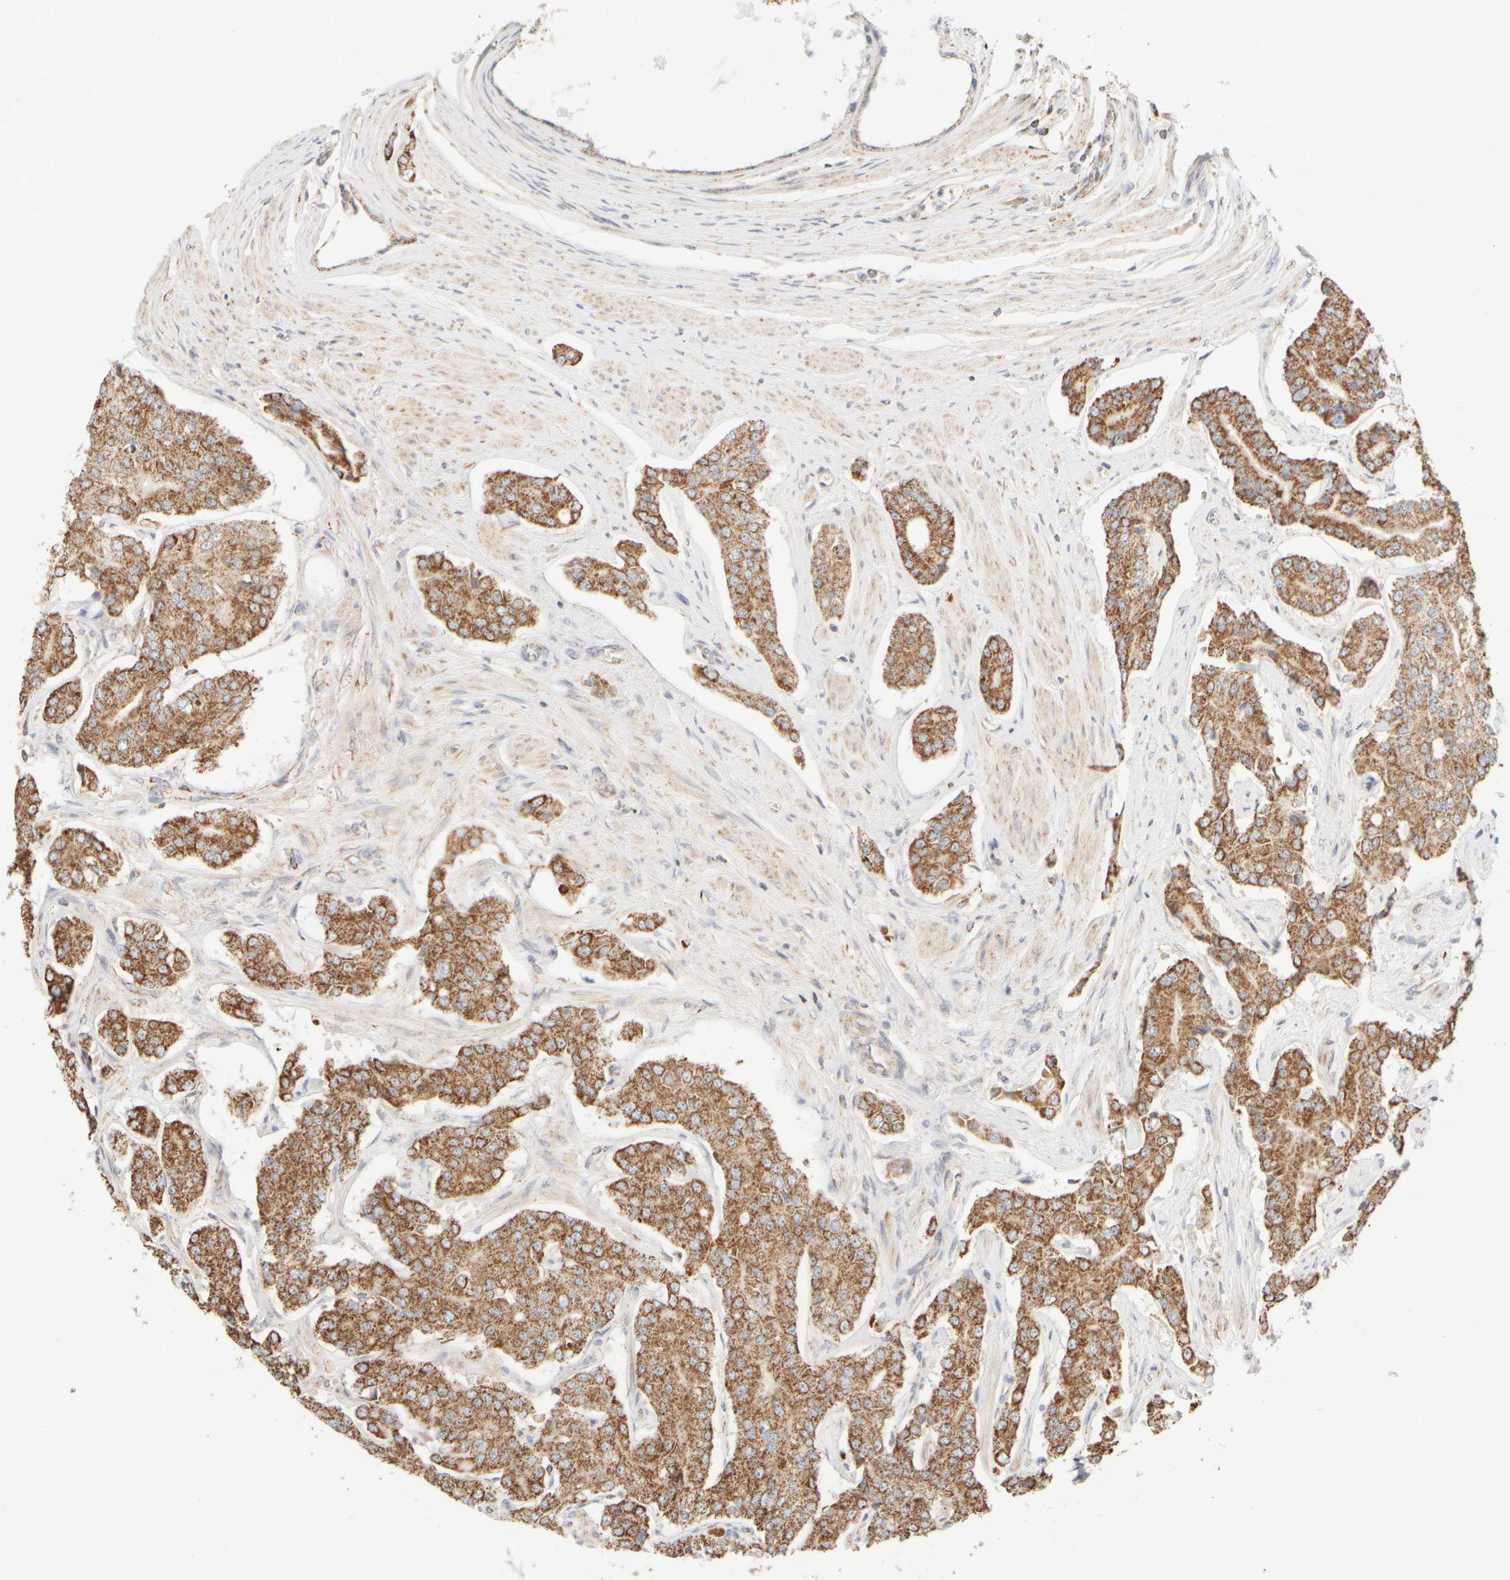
{"staining": {"intensity": "moderate", "quantity": ">75%", "location": "cytoplasmic/membranous"}, "tissue": "prostate cancer", "cell_type": "Tumor cells", "image_type": "cancer", "snomed": [{"axis": "morphology", "description": "Adenocarcinoma, High grade"}, {"axis": "topography", "description": "Prostate"}], "caption": "Tumor cells show moderate cytoplasmic/membranous staining in approximately >75% of cells in prostate cancer.", "gene": "APBB2", "patient": {"sex": "male", "age": 71}}